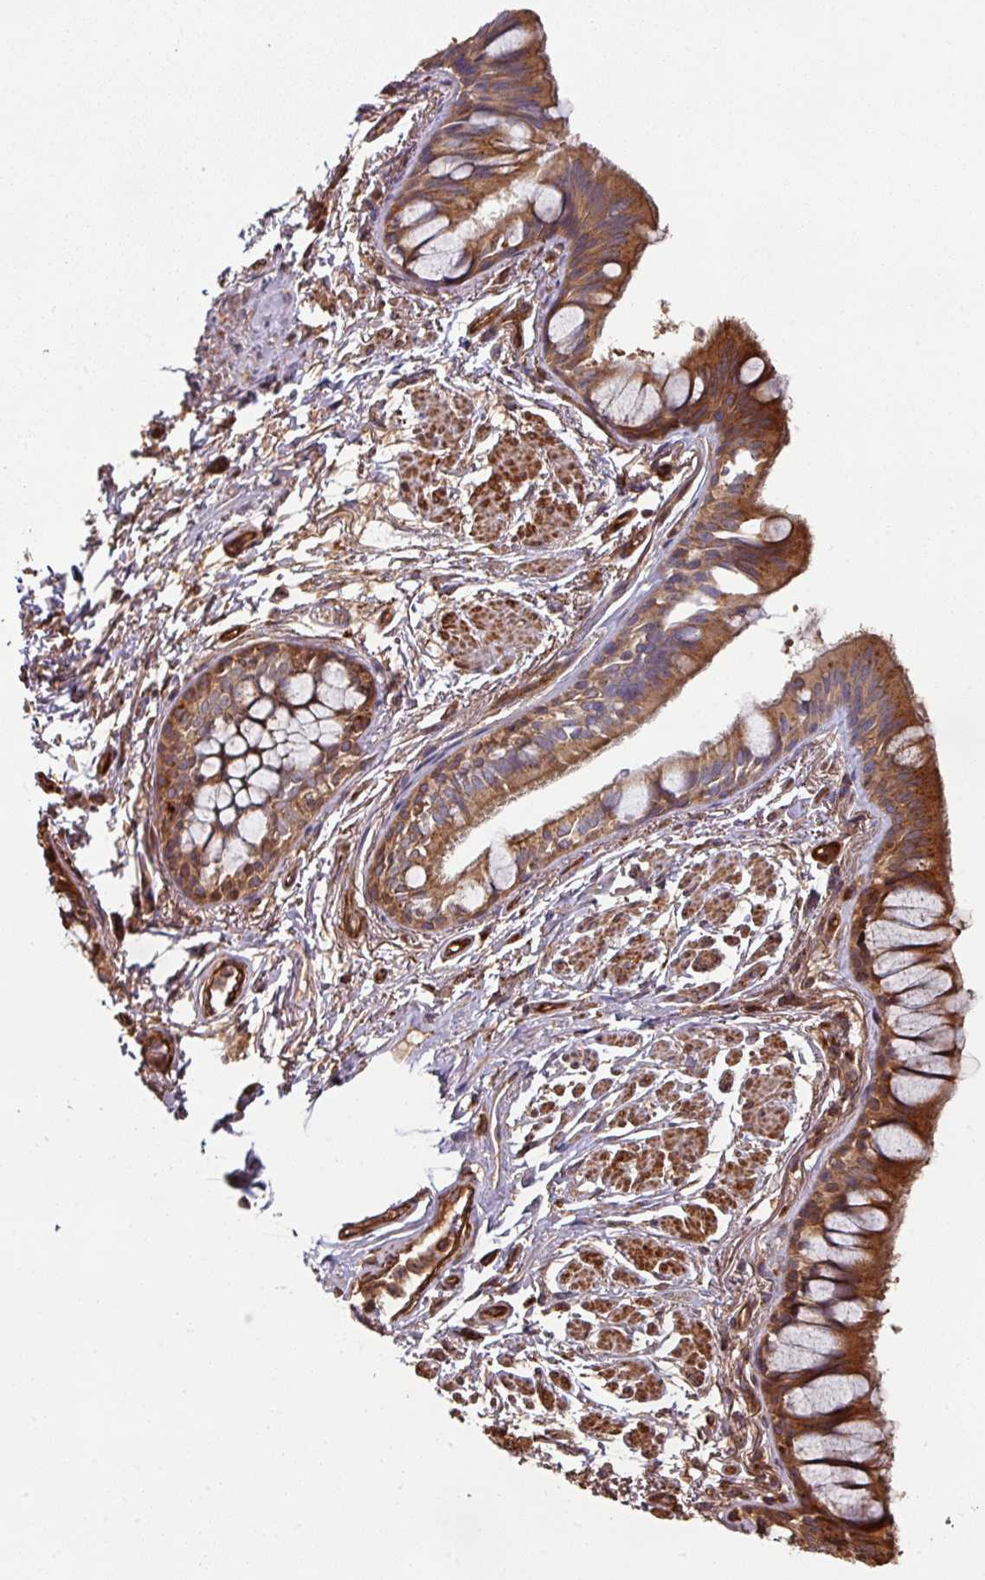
{"staining": {"intensity": "strong", "quantity": ">75%", "location": "cytoplasmic/membranous"}, "tissue": "bronchus", "cell_type": "Respiratory epithelial cells", "image_type": "normal", "snomed": [{"axis": "morphology", "description": "Normal tissue, NOS"}, {"axis": "topography", "description": "Bronchus"}], "caption": "Protein staining of normal bronchus shows strong cytoplasmic/membranous staining in approximately >75% of respiratory epithelial cells.", "gene": "SIK1", "patient": {"sex": "male", "age": 70}}